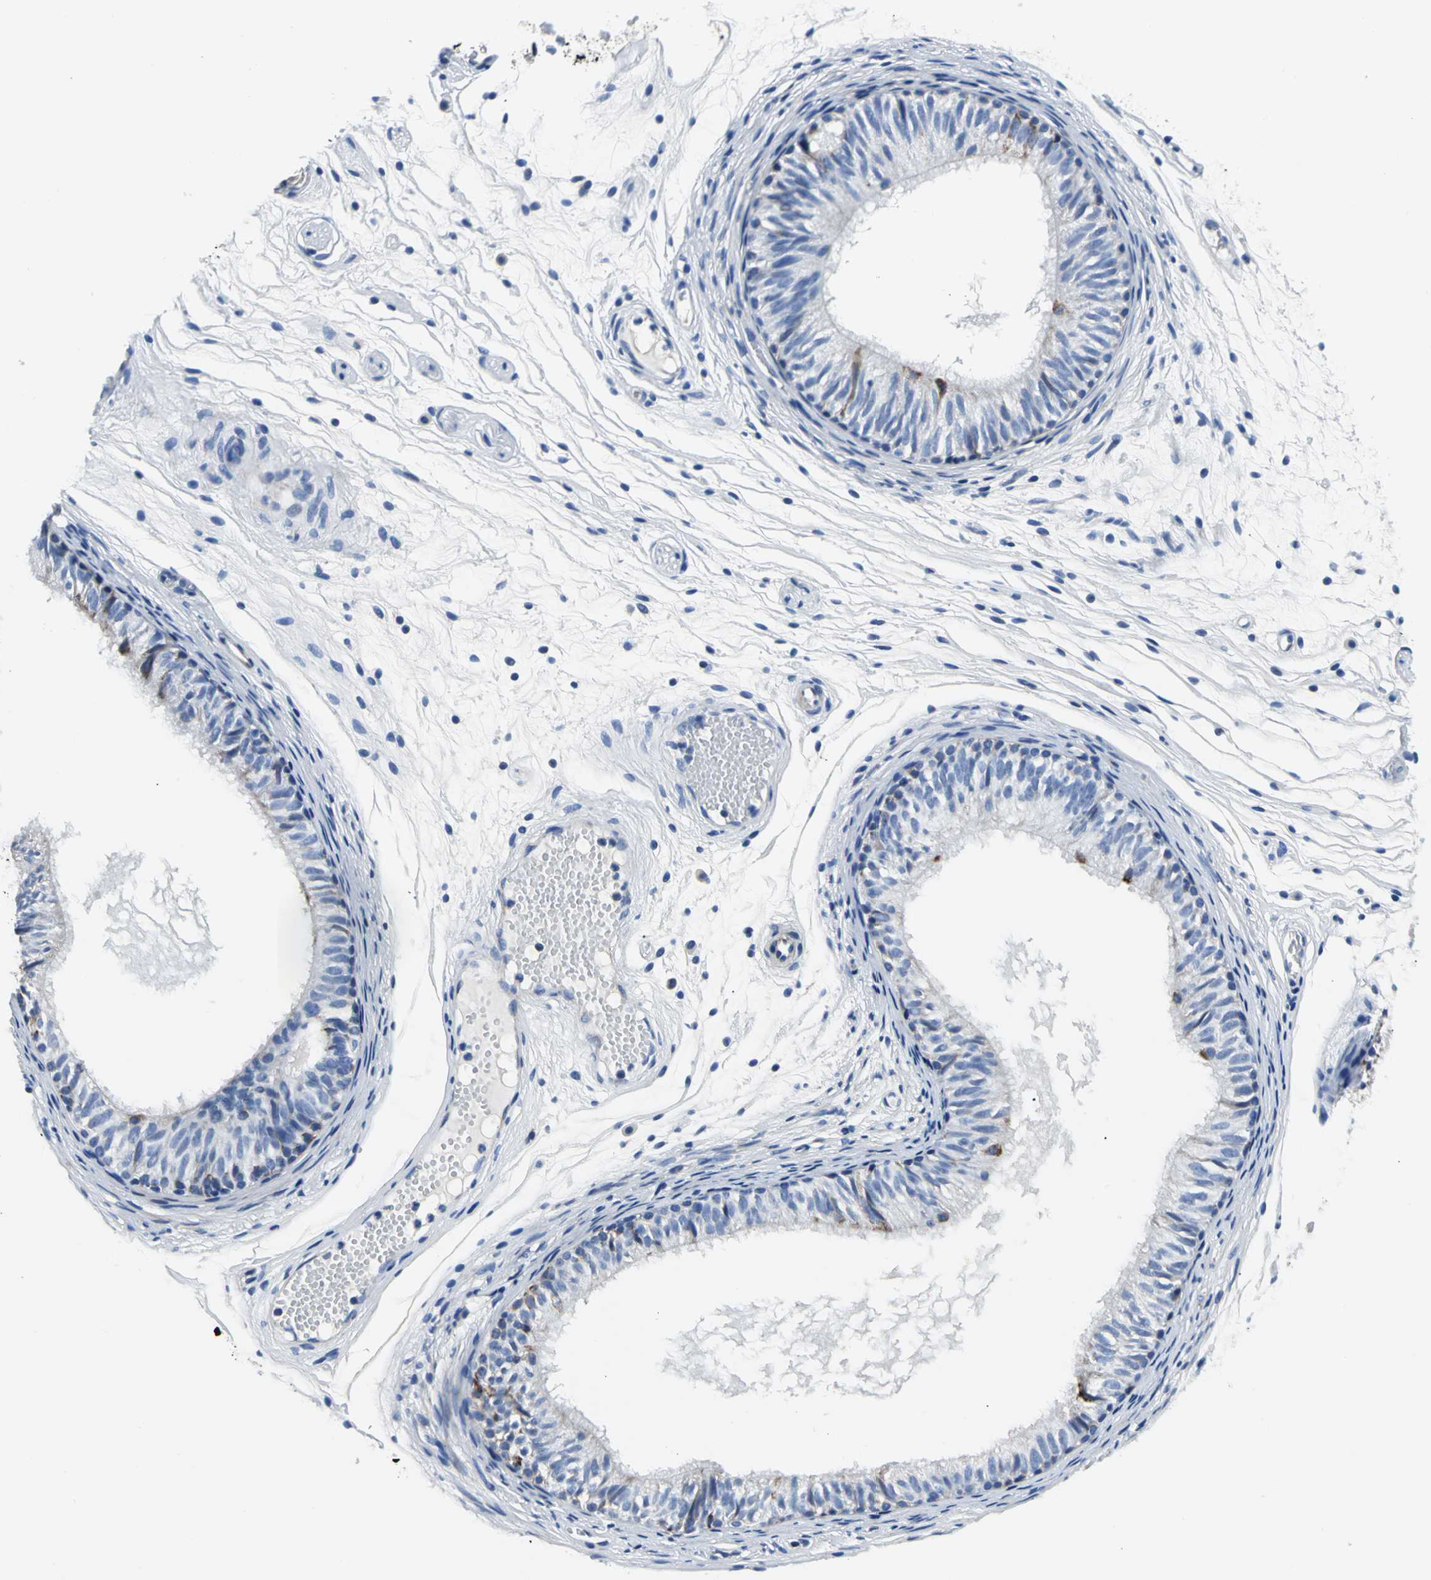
{"staining": {"intensity": "weak", "quantity": "25%-75%", "location": "cytoplasmic/membranous"}, "tissue": "epididymis", "cell_type": "Glandular cells", "image_type": "normal", "snomed": [{"axis": "morphology", "description": "Normal tissue, NOS"}, {"axis": "morphology", "description": "Atrophy, NOS"}, {"axis": "topography", "description": "Testis"}, {"axis": "topography", "description": "Epididymis"}], "caption": "Protein expression analysis of benign human epididymis reveals weak cytoplasmic/membranous expression in approximately 25%-75% of glandular cells. The staining was performed using DAB, with brown indicating positive protein expression. Nuclei are stained blue with hematoxylin.", "gene": "IFI6", "patient": {"sex": "male", "age": 18}}